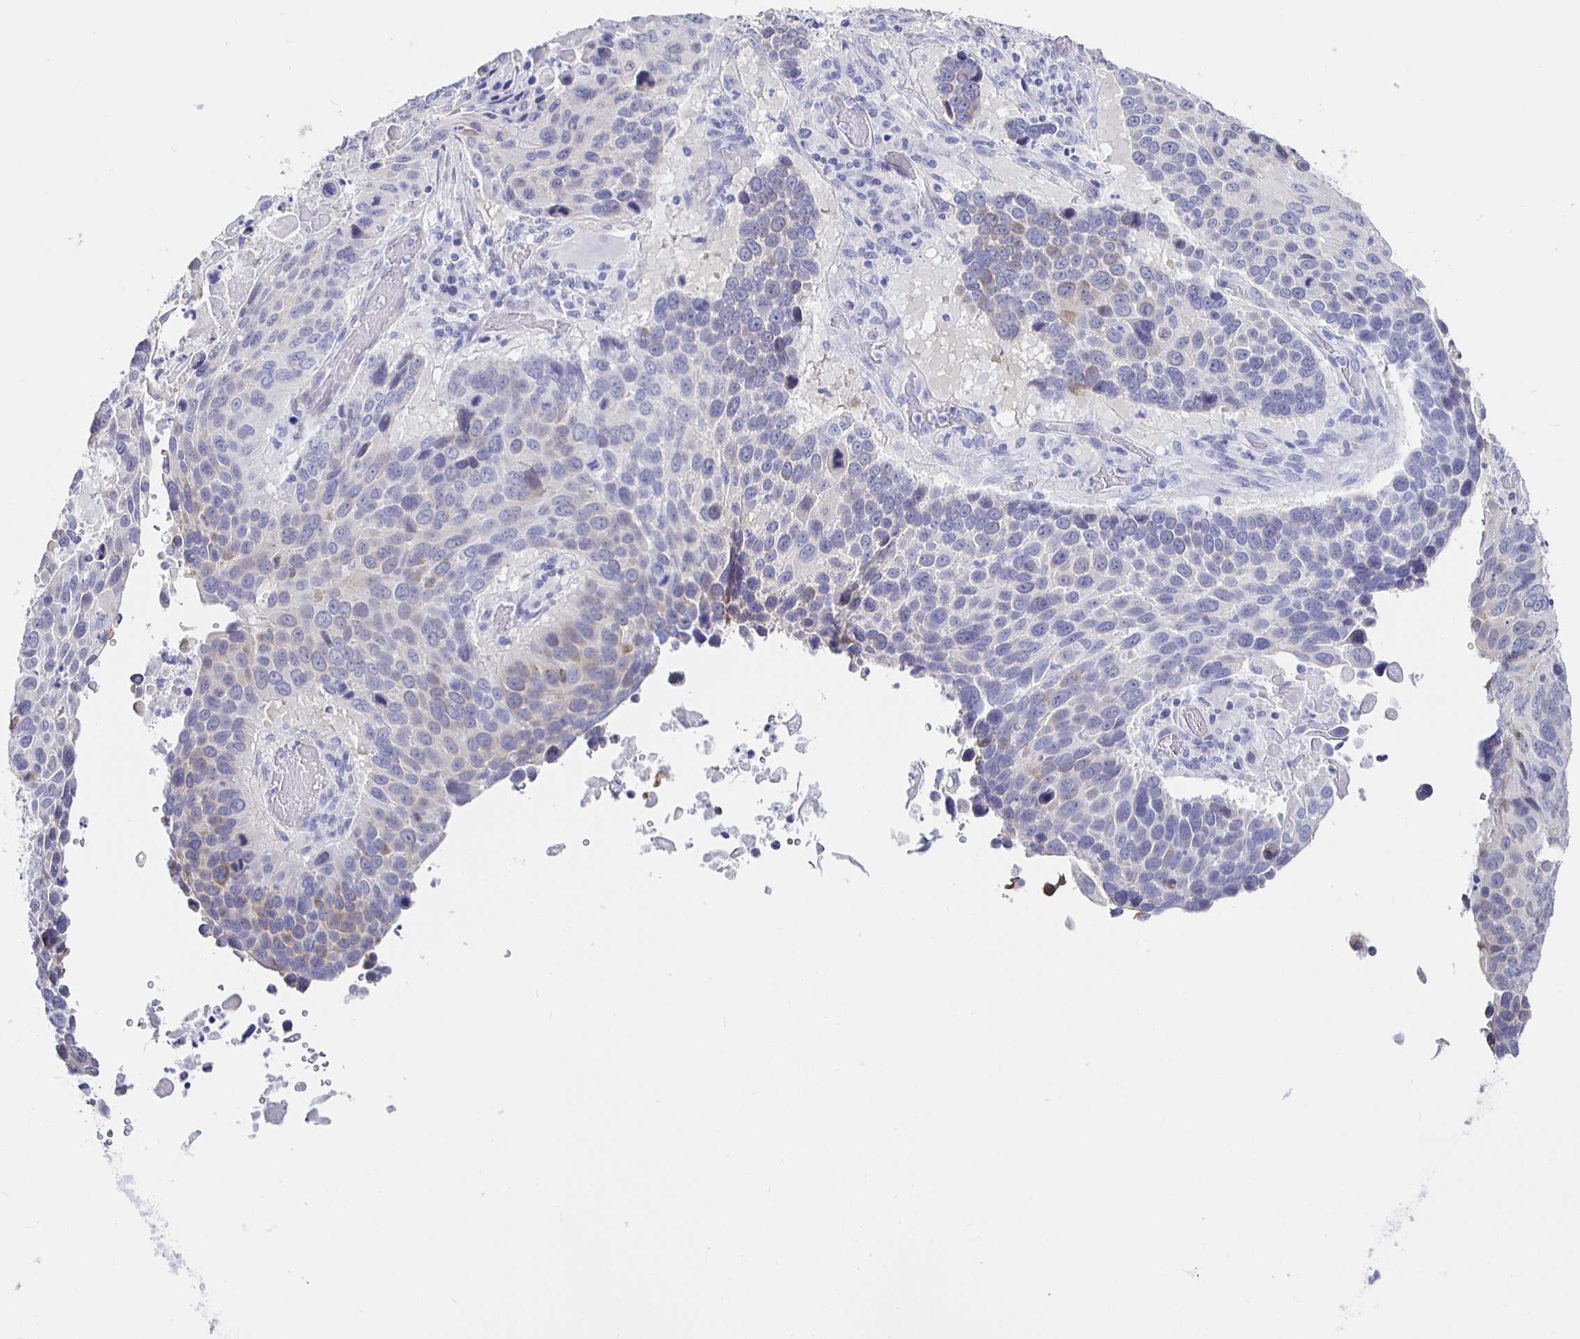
{"staining": {"intensity": "negative", "quantity": "none", "location": "none"}, "tissue": "lung cancer", "cell_type": "Tumor cells", "image_type": "cancer", "snomed": [{"axis": "morphology", "description": "Squamous cell carcinoma, NOS"}, {"axis": "topography", "description": "Lung"}], "caption": "Tumor cells are negative for brown protein staining in lung cancer.", "gene": "HSPA4L", "patient": {"sex": "male", "age": 68}}